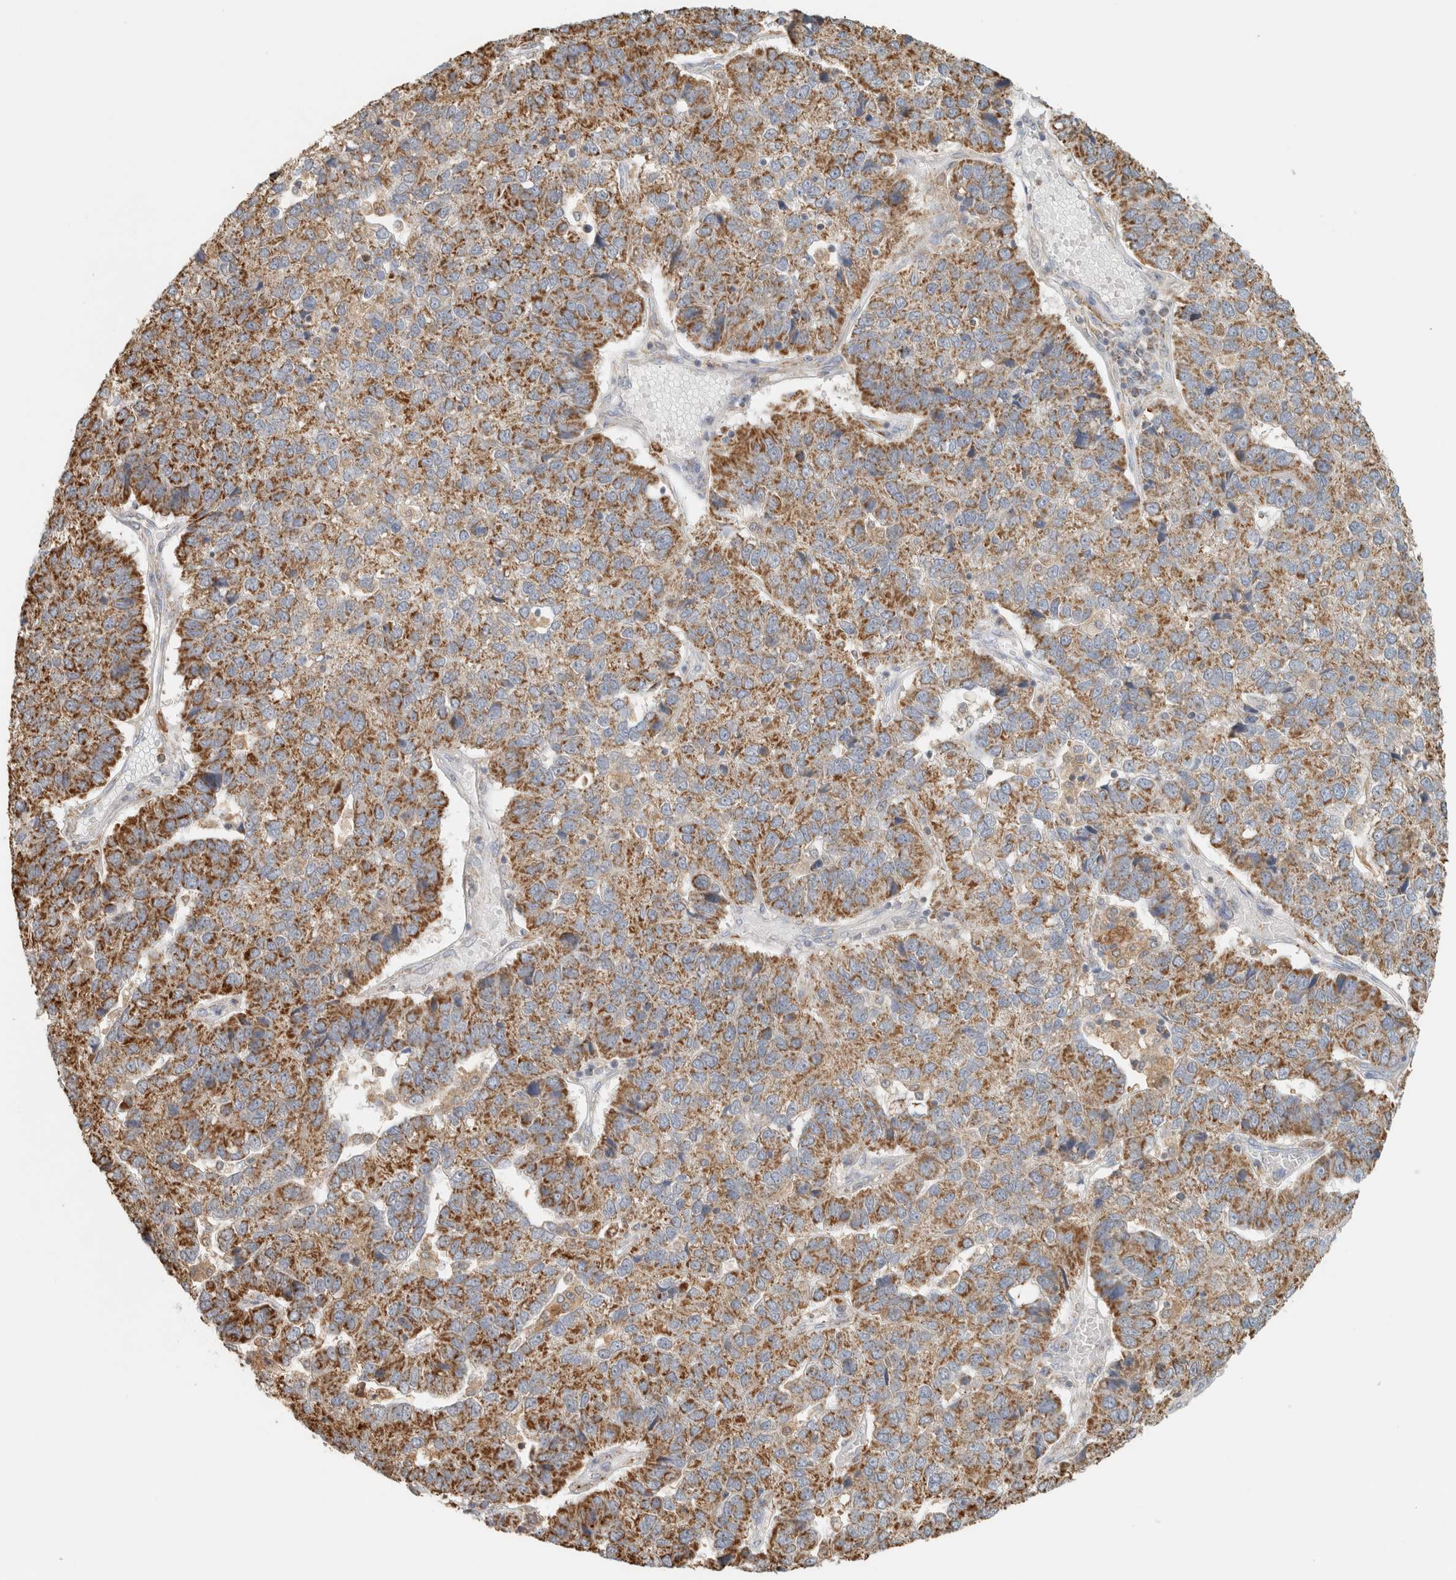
{"staining": {"intensity": "moderate", "quantity": ">75%", "location": "cytoplasmic/membranous"}, "tissue": "pancreatic cancer", "cell_type": "Tumor cells", "image_type": "cancer", "snomed": [{"axis": "morphology", "description": "Adenocarcinoma, NOS"}, {"axis": "topography", "description": "Pancreas"}], "caption": "High-power microscopy captured an IHC micrograph of pancreatic cancer (adenocarcinoma), revealing moderate cytoplasmic/membranous staining in about >75% of tumor cells. The staining is performed using DAB (3,3'-diaminobenzidine) brown chromogen to label protein expression. The nuclei are counter-stained blue using hematoxylin.", "gene": "CAPG", "patient": {"sex": "female", "age": 61}}